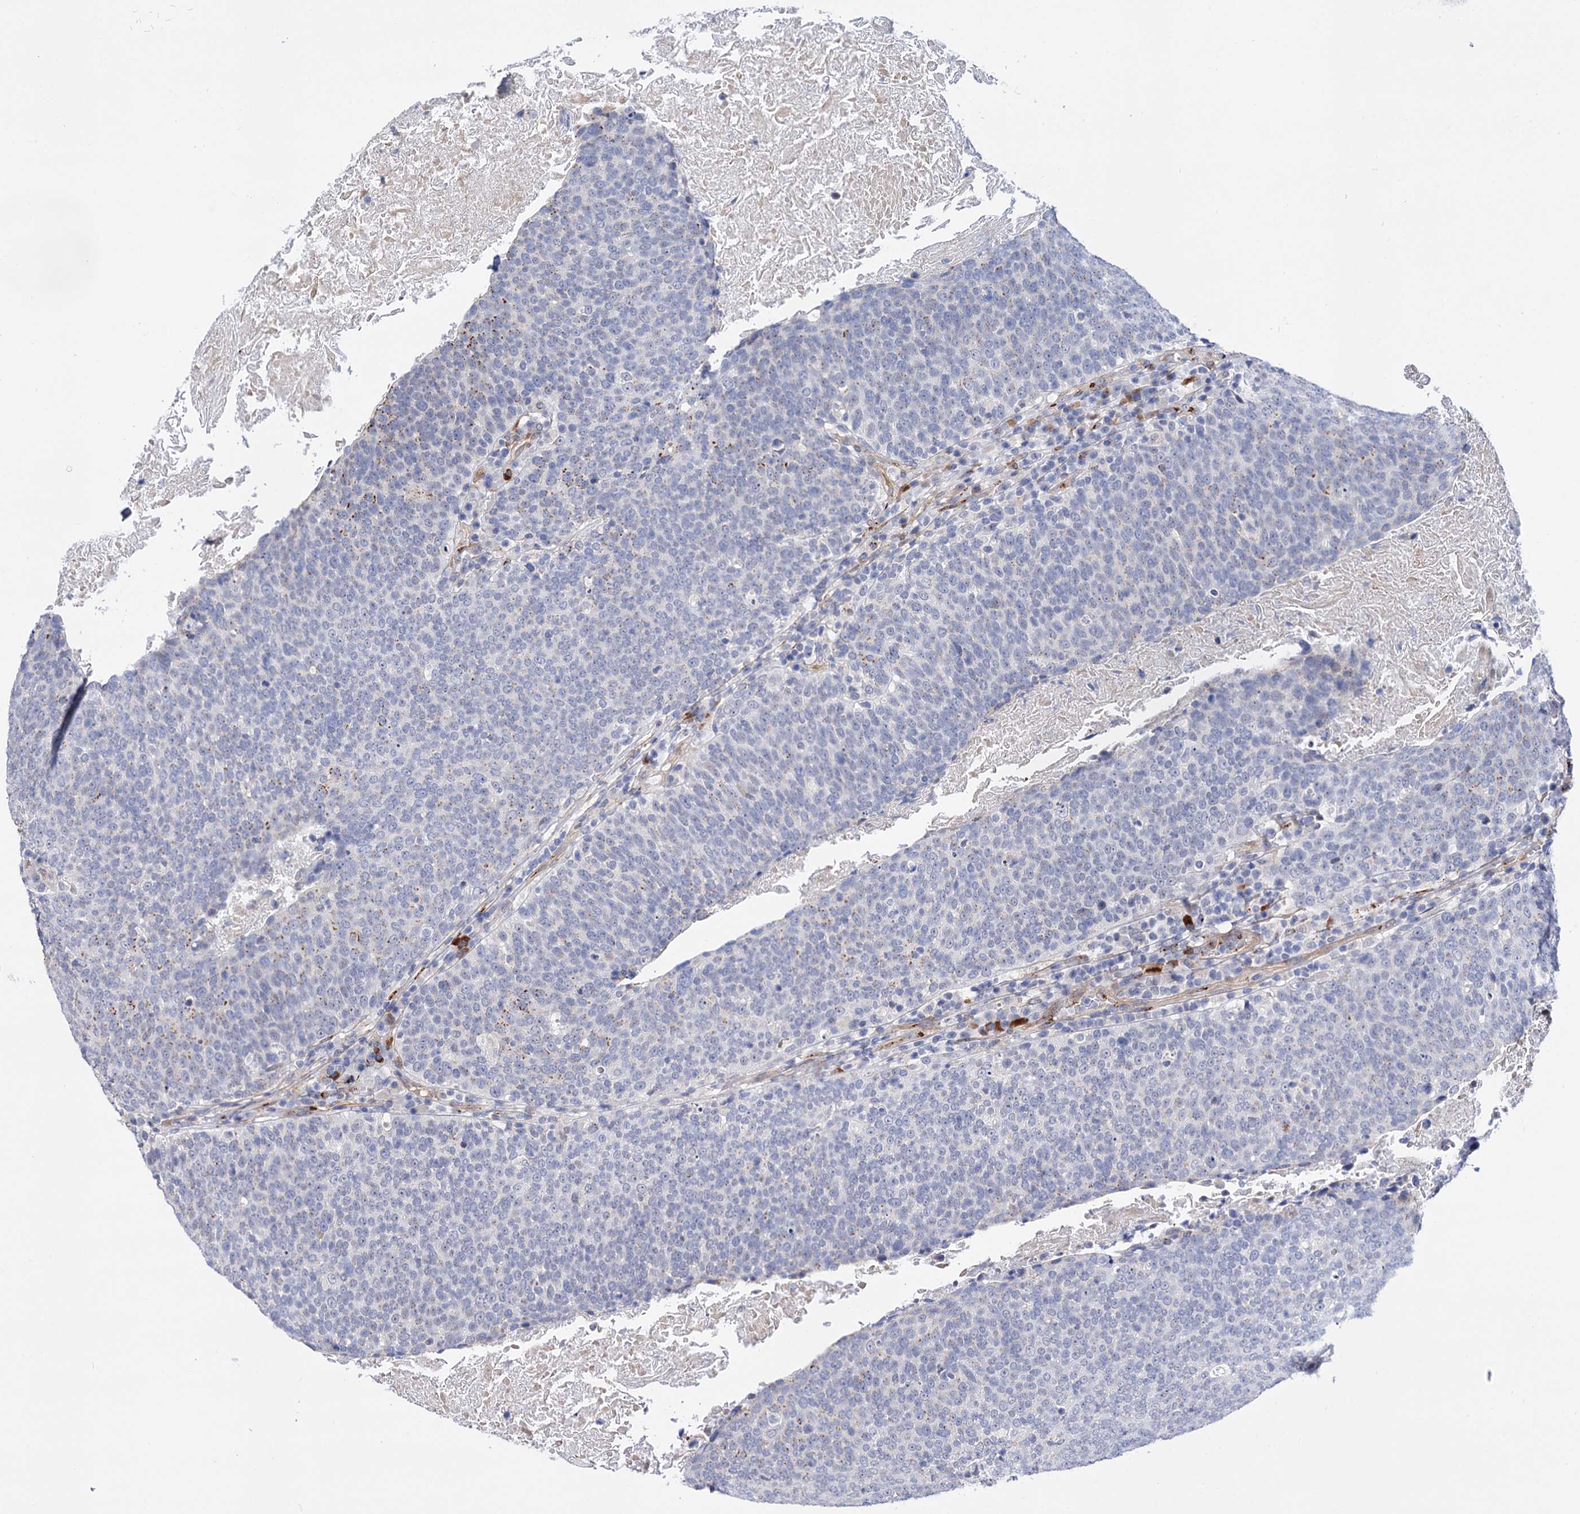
{"staining": {"intensity": "moderate", "quantity": "<25%", "location": "cytoplasmic/membranous"}, "tissue": "head and neck cancer", "cell_type": "Tumor cells", "image_type": "cancer", "snomed": [{"axis": "morphology", "description": "Squamous cell carcinoma, NOS"}, {"axis": "morphology", "description": "Squamous cell carcinoma, metastatic, NOS"}, {"axis": "topography", "description": "Lymph node"}, {"axis": "topography", "description": "Head-Neck"}], "caption": "Moderate cytoplasmic/membranous protein positivity is seen in approximately <25% of tumor cells in head and neck metastatic squamous cell carcinoma.", "gene": "C11orf96", "patient": {"sex": "male", "age": 62}}